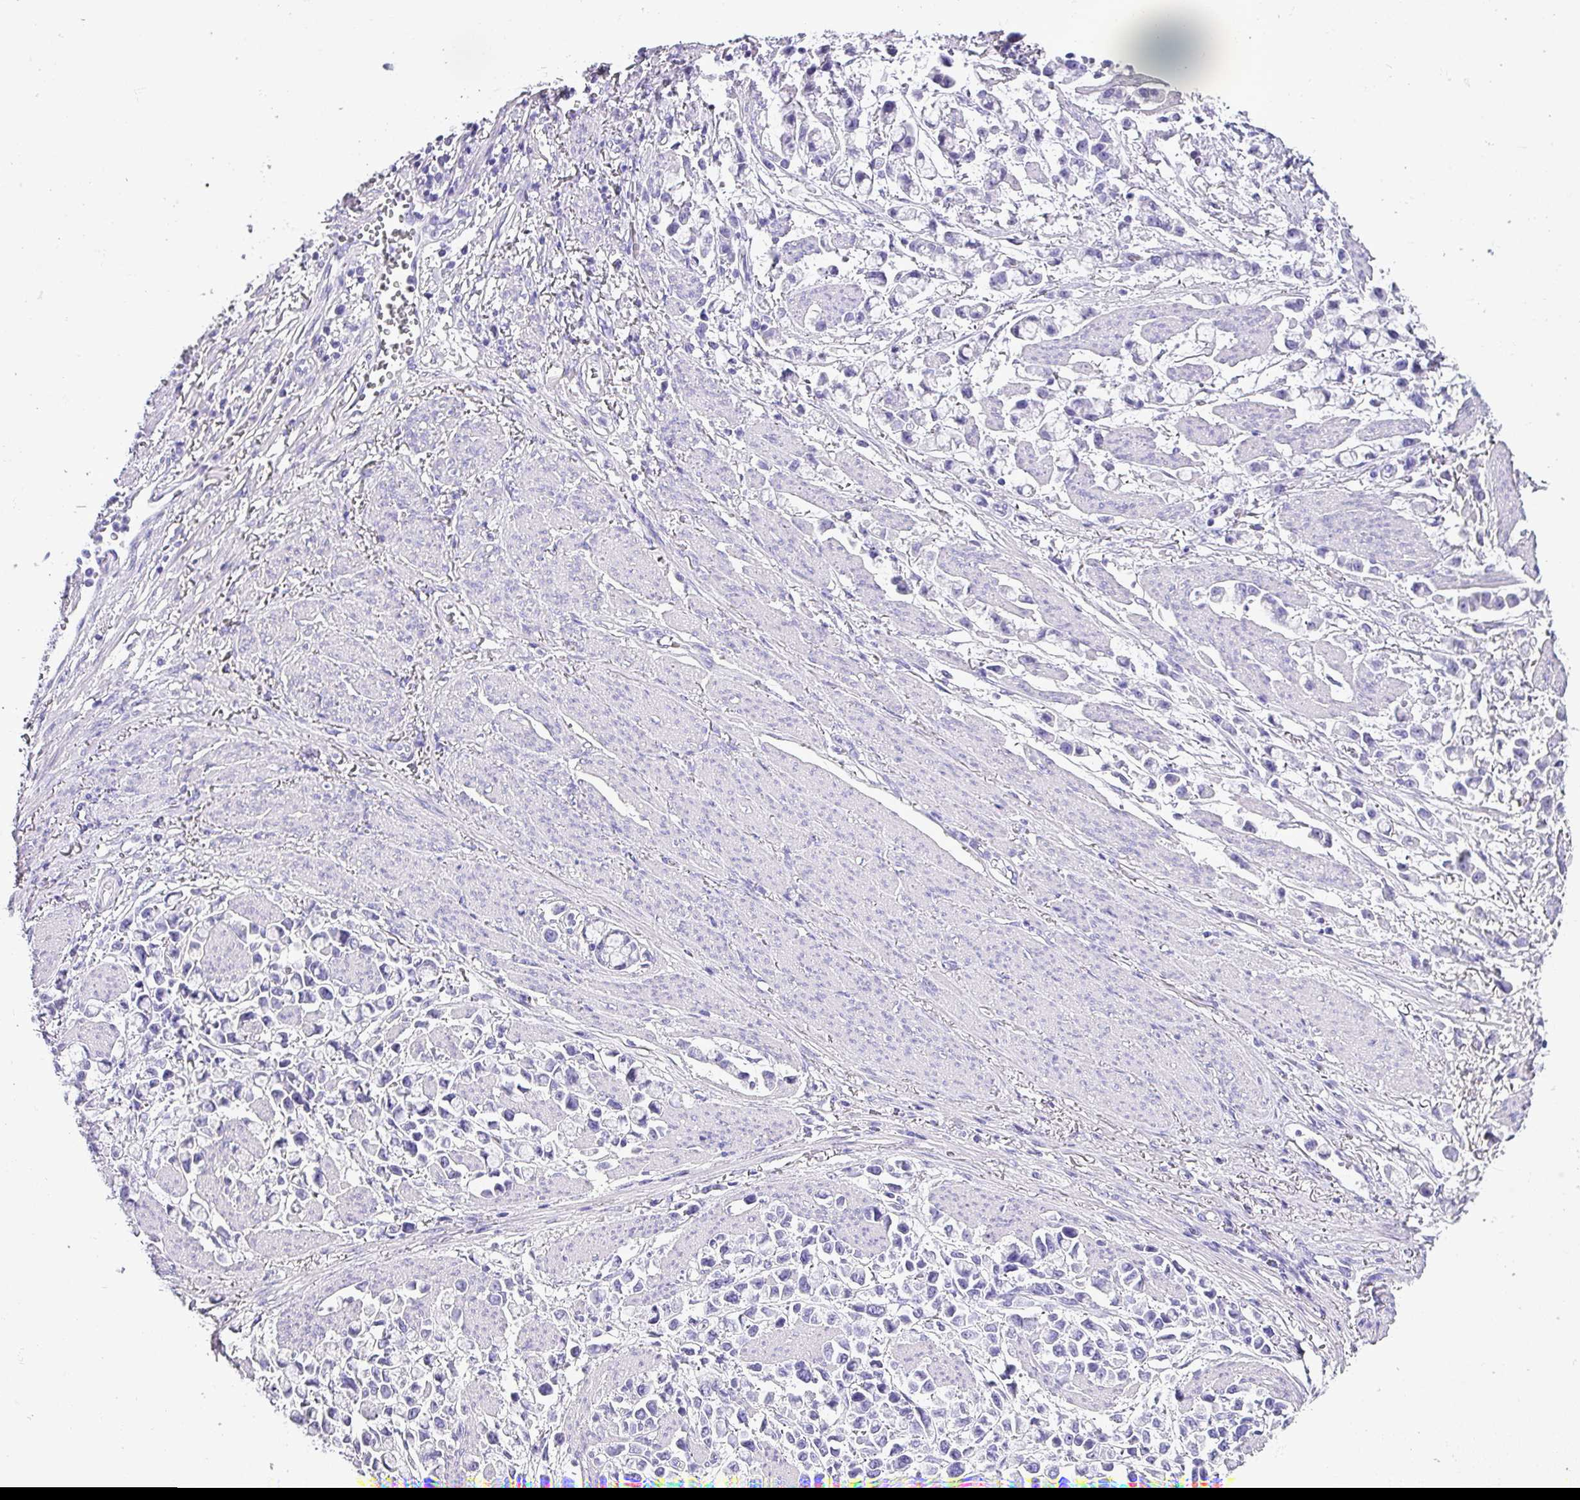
{"staining": {"intensity": "negative", "quantity": "none", "location": "none"}, "tissue": "stomach cancer", "cell_type": "Tumor cells", "image_type": "cancer", "snomed": [{"axis": "morphology", "description": "Adenocarcinoma, NOS"}, {"axis": "topography", "description": "Stomach"}], "caption": "A histopathology image of human stomach adenocarcinoma is negative for staining in tumor cells.", "gene": "KRT6C", "patient": {"sex": "female", "age": 81}}